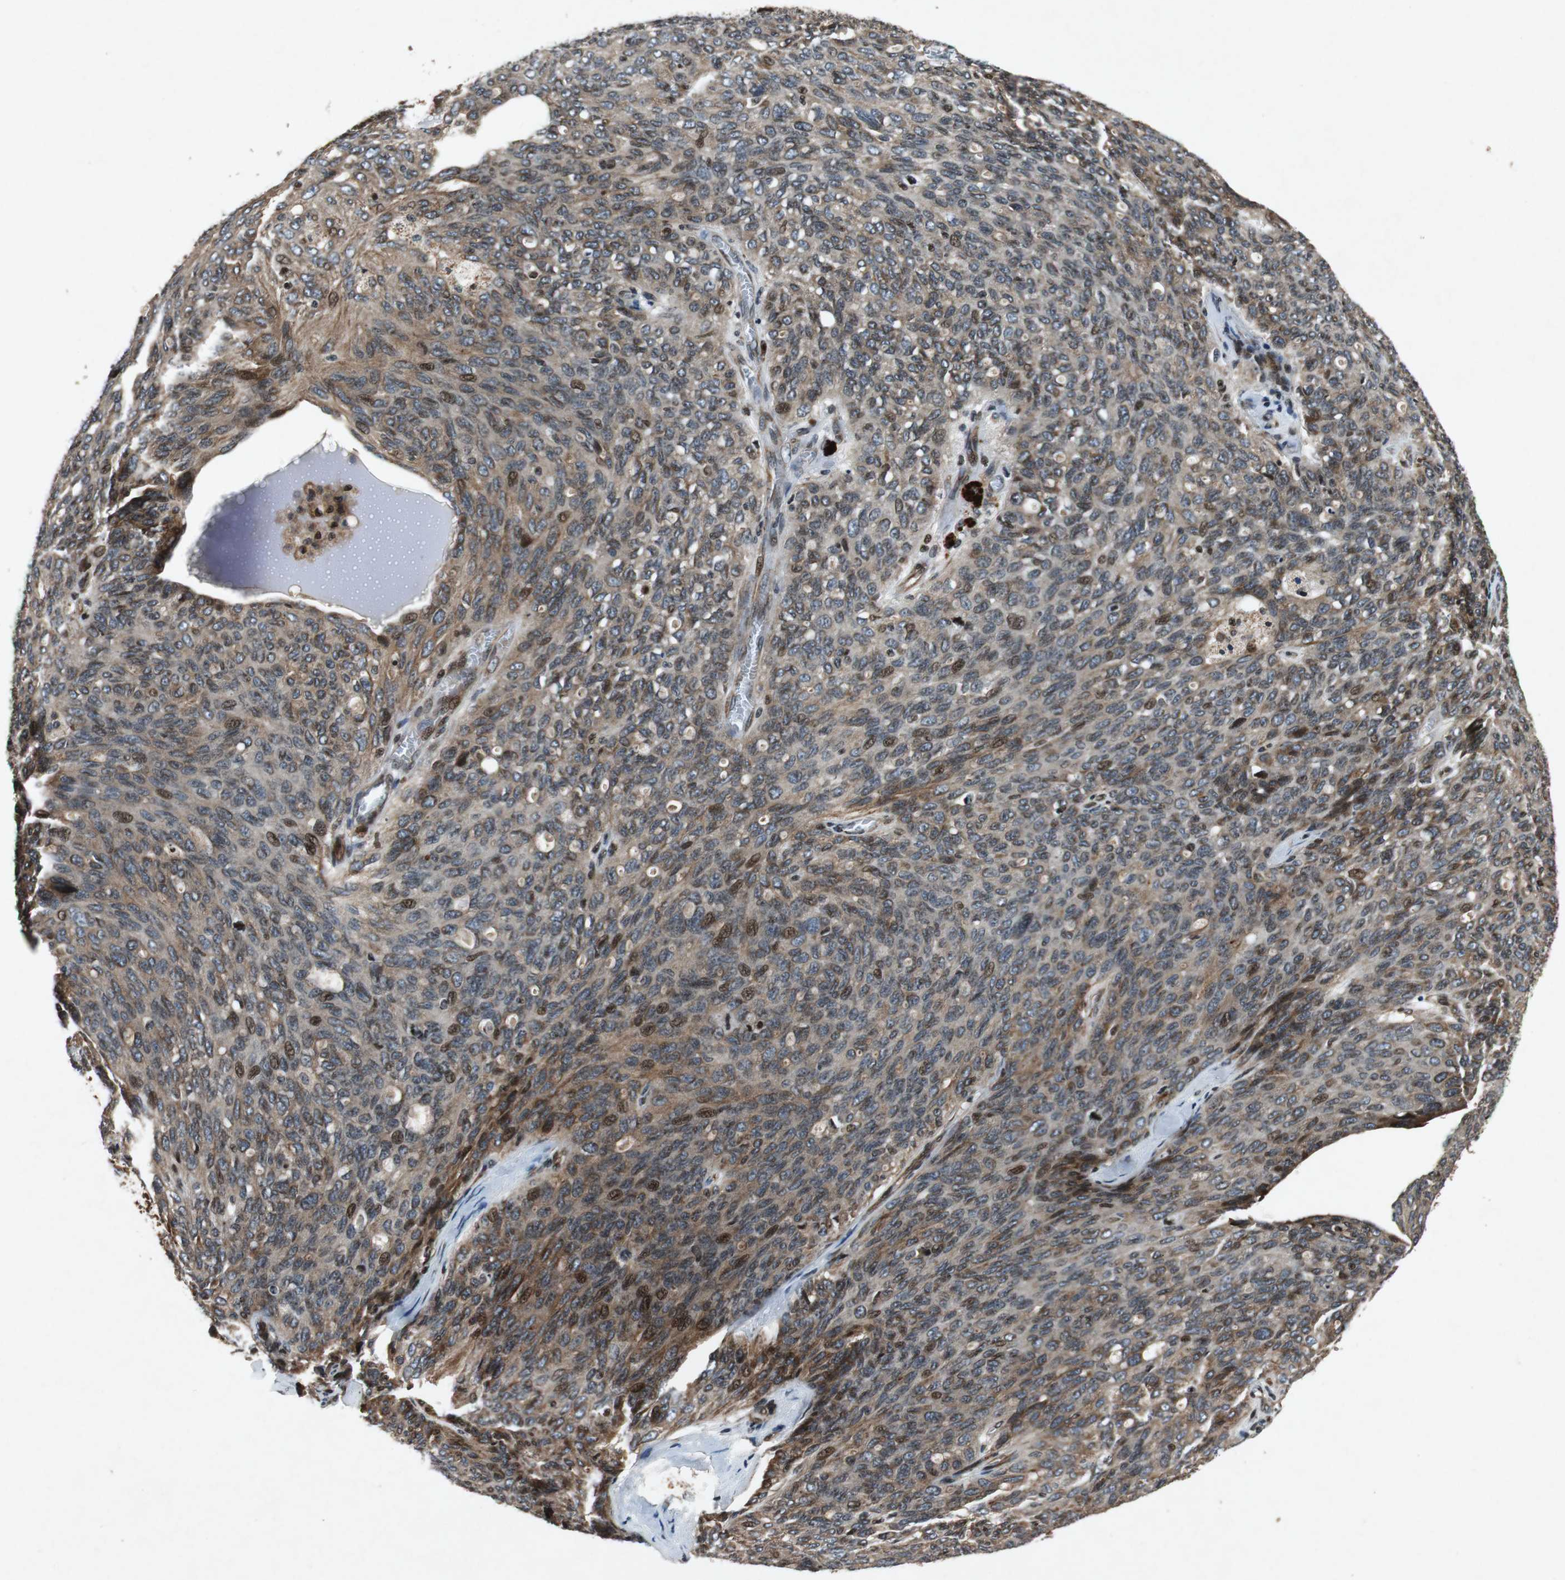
{"staining": {"intensity": "weak", "quantity": ">75%", "location": "cytoplasmic/membranous,nuclear"}, "tissue": "ovarian cancer", "cell_type": "Tumor cells", "image_type": "cancer", "snomed": [{"axis": "morphology", "description": "Carcinoma, endometroid"}, {"axis": "topography", "description": "Ovary"}], "caption": "Protein staining of ovarian endometroid carcinoma tissue exhibits weak cytoplasmic/membranous and nuclear expression in approximately >75% of tumor cells. (Brightfield microscopy of DAB IHC at high magnification).", "gene": "TUBA4A", "patient": {"sex": "female", "age": 60}}